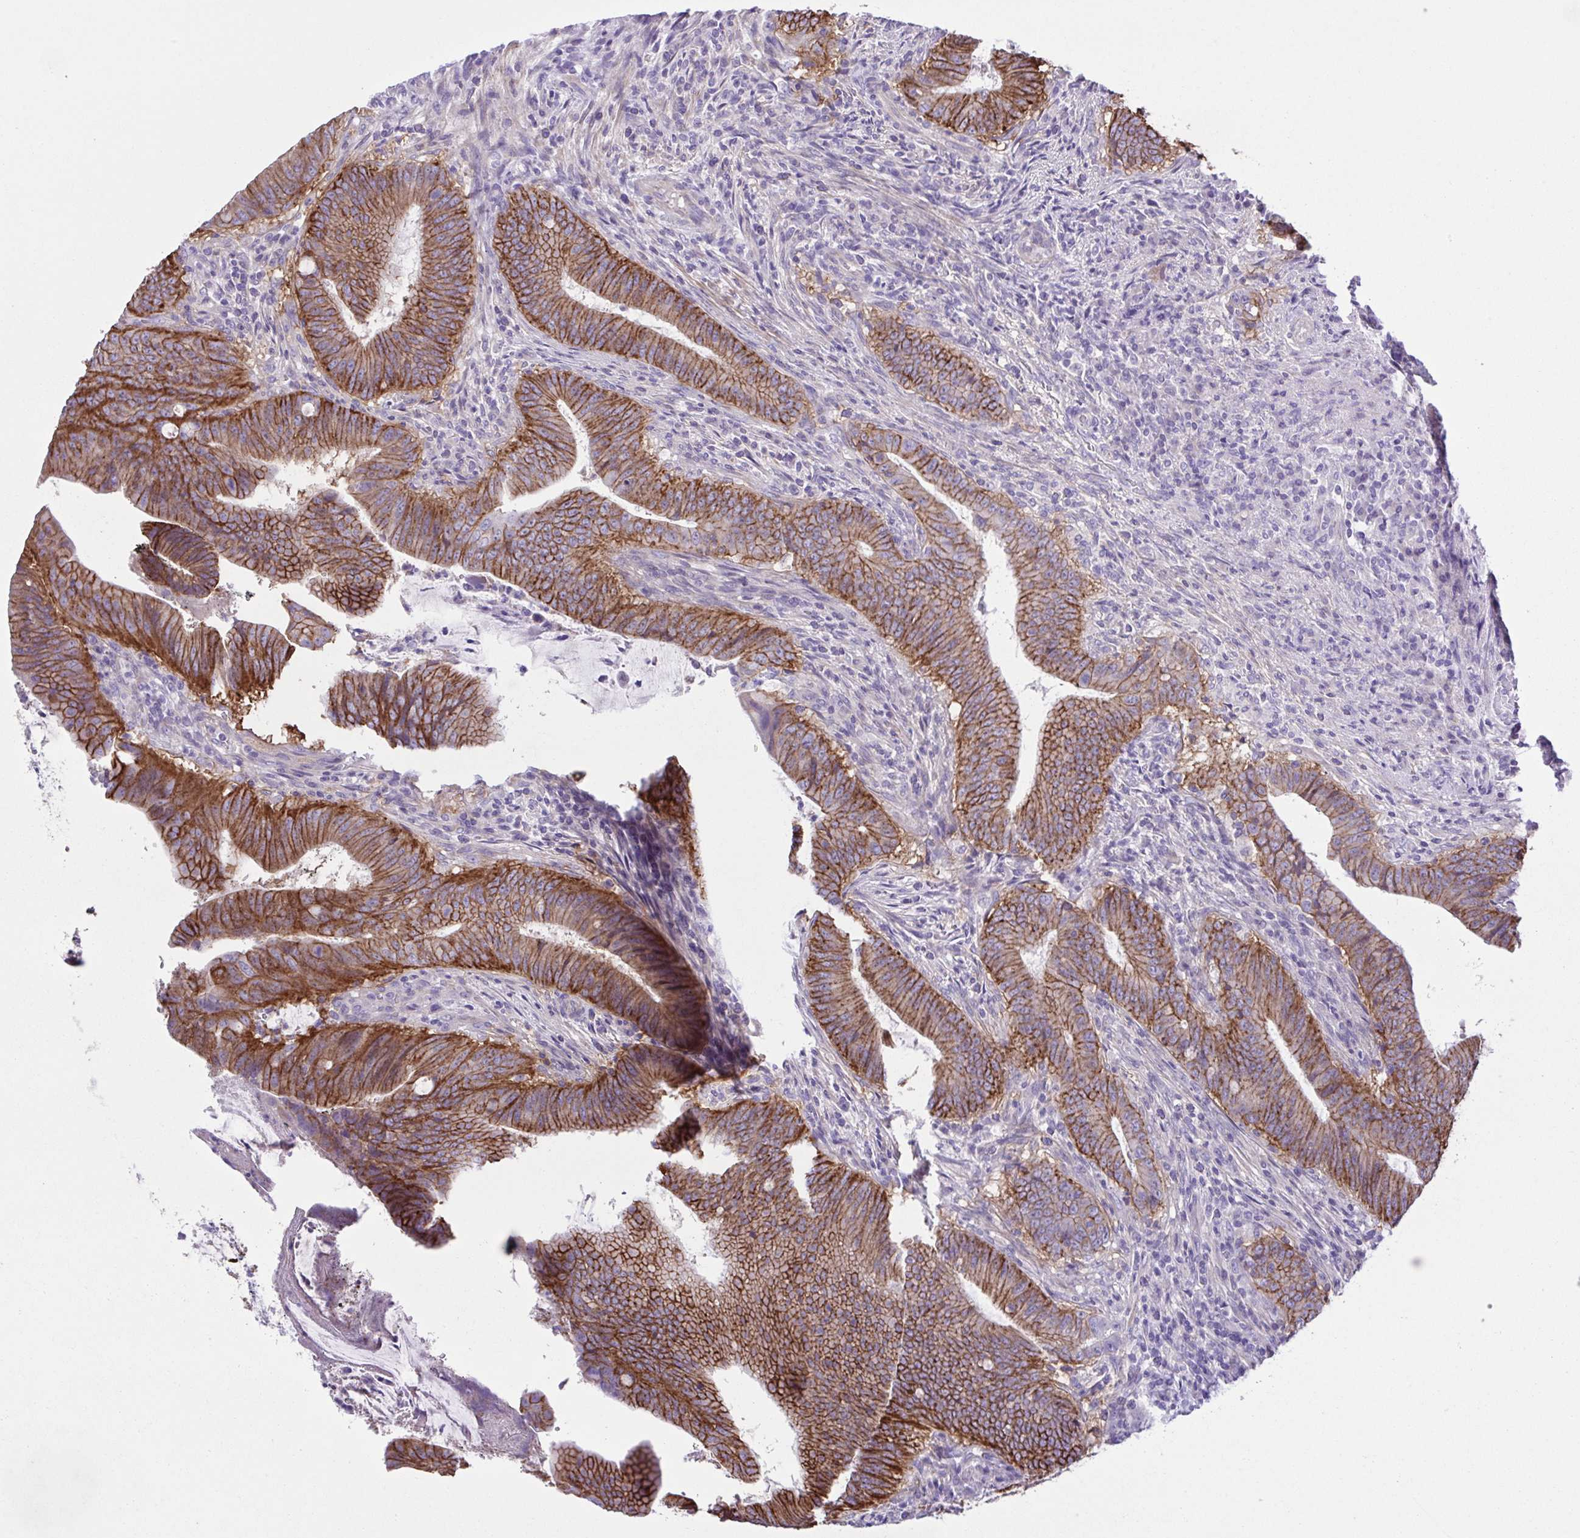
{"staining": {"intensity": "moderate", "quantity": ">75%", "location": "cytoplasmic/membranous"}, "tissue": "colorectal cancer", "cell_type": "Tumor cells", "image_type": "cancer", "snomed": [{"axis": "morphology", "description": "Adenocarcinoma, NOS"}, {"axis": "topography", "description": "Colon"}], "caption": "Colorectal cancer tissue demonstrates moderate cytoplasmic/membranous expression in about >75% of tumor cells, visualized by immunohistochemistry.", "gene": "ISM2", "patient": {"sex": "female", "age": 43}}